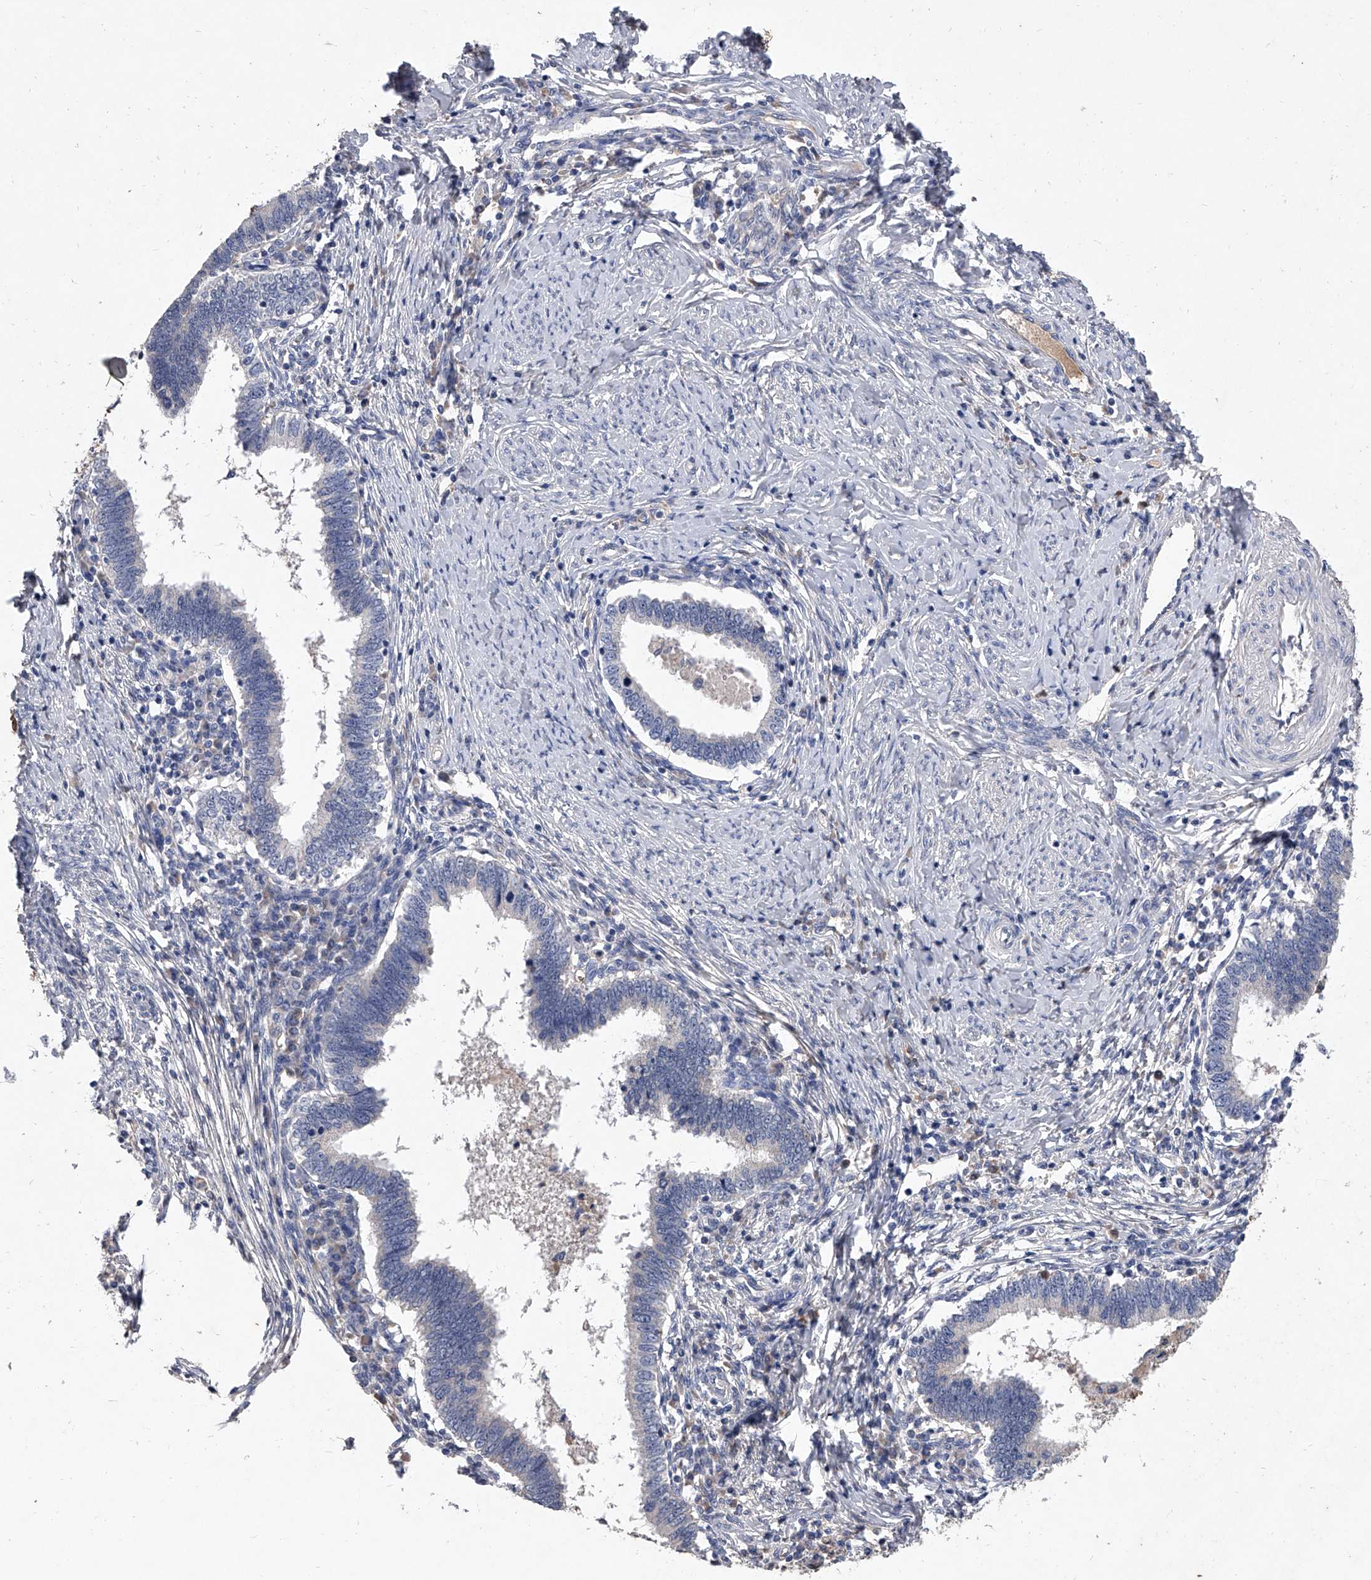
{"staining": {"intensity": "negative", "quantity": "none", "location": "none"}, "tissue": "cervical cancer", "cell_type": "Tumor cells", "image_type": "cancer", "snomed": [{"axis": "morphology", "description": "Adenocarcinoma, NOS"}, {"axis": "topography", "description": "Cervix"}], "caption": "Immunohistochemistry (IHC) image of human adenocarcinoma (cervical) stained for a protein (brown), which reveals no staining in tumor cells. Brightfield microscopy of immunohistochemistry stained with DAB (3,3'-diaminobenzidine) (brown) and hematoxylin (blue), captured at high magnification.", "gene": "C5", "patient": {"sex": "female", "age": 36}}